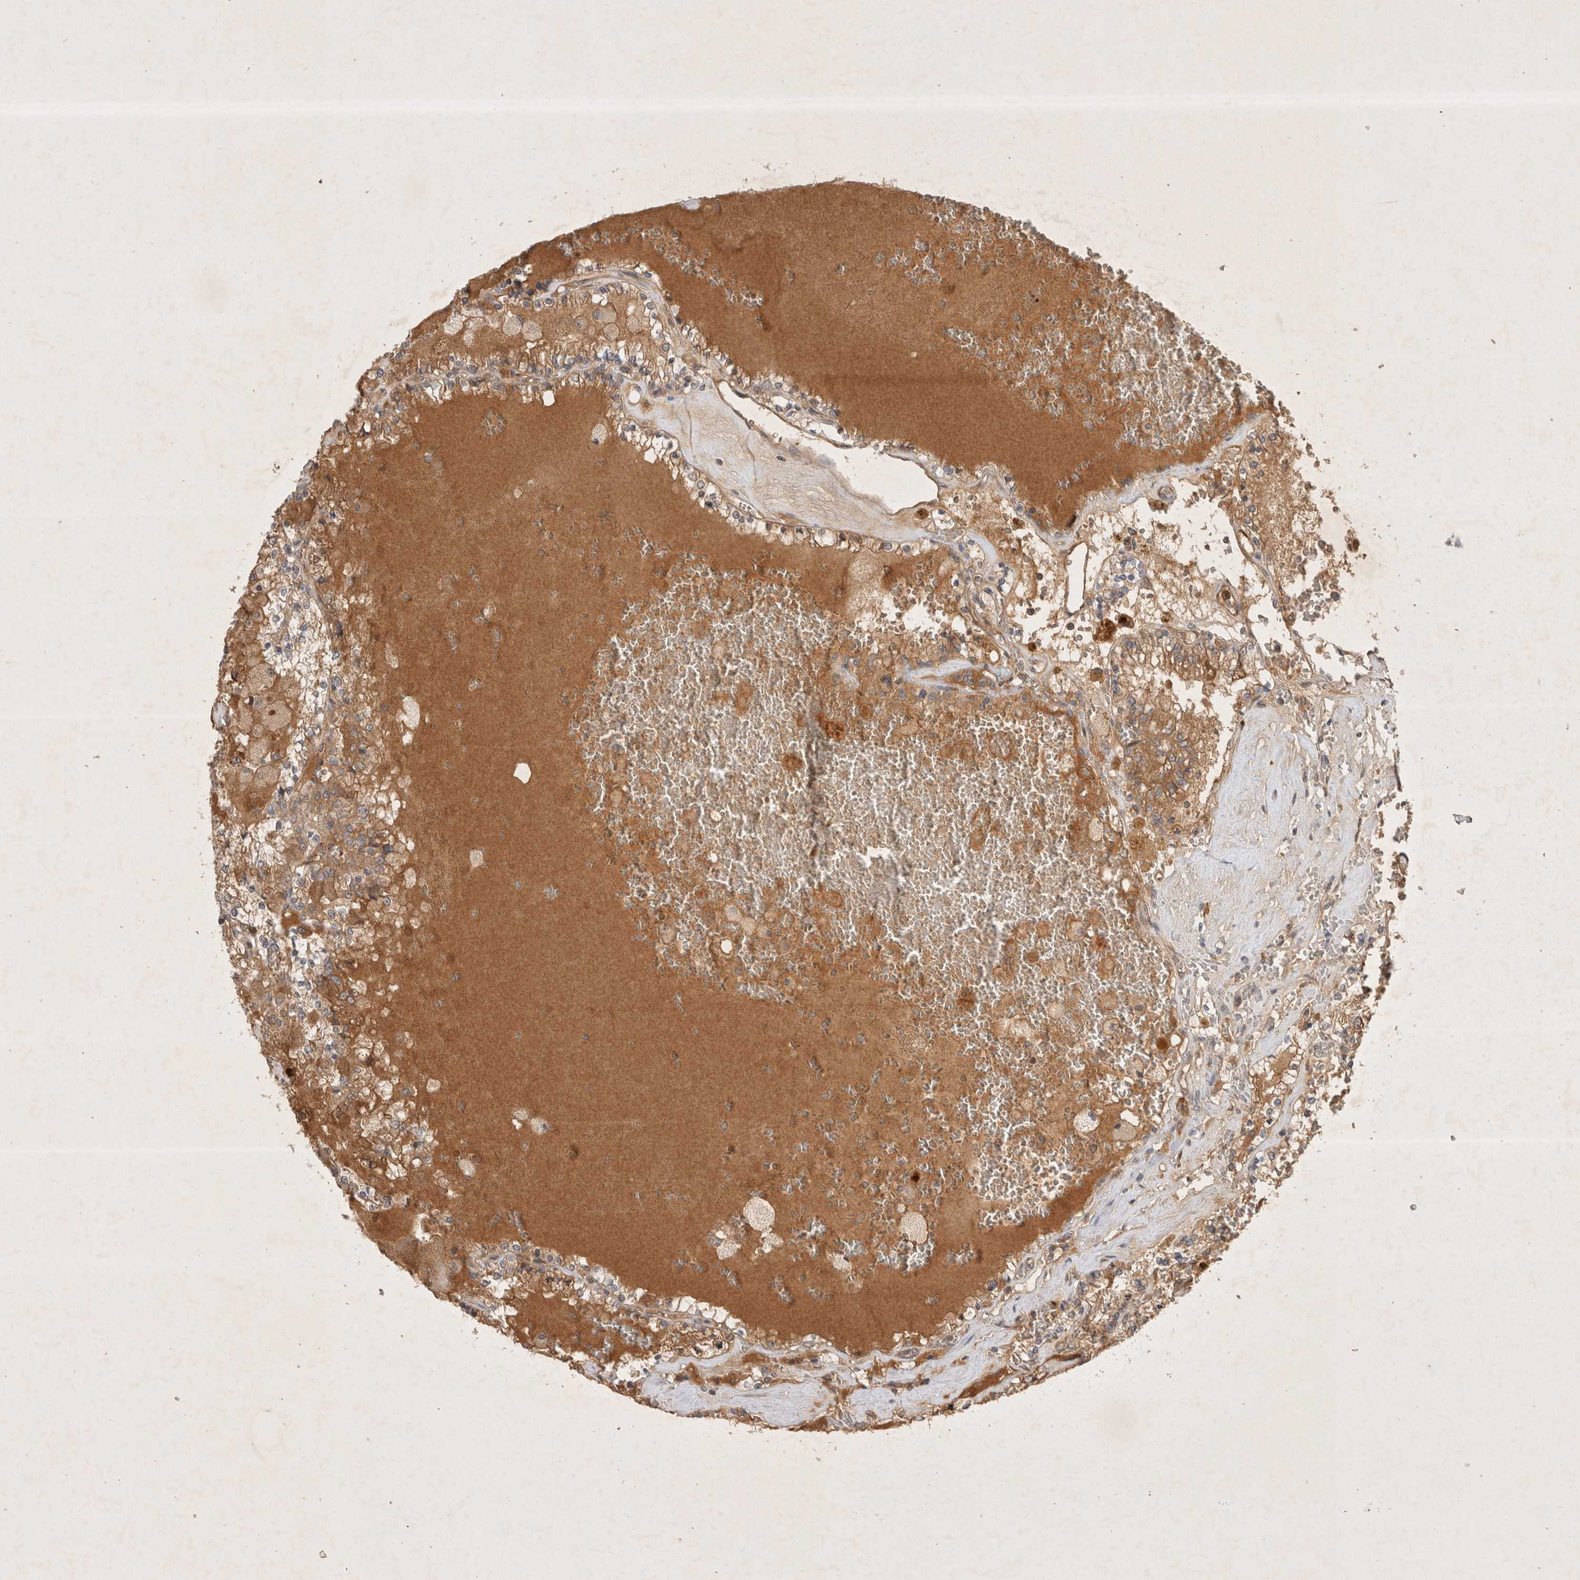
{"staining": {"intensity": "moderate", "quantity": ">75%", "location": "cytoplasmic/membranous"}, "tissue": "renal cancer", "cell_type": "Tumor cells", "image_type": "cancer", "snomed": [{"axis": "morphology", "description": "Adenocarcinoma, NOS"}, {"axis": "topography", "description": "Kidney"}], "caption": "A high-resolution image shows immunohistochemistry (IHC) staining of renal cancer (adenocarcinoma), which demonstrates moderate cytoplasmic/membranous positivity in about >75% of tumor cells.", "gene": "YES1", "patient": {"sex": "female", "age": 56}}